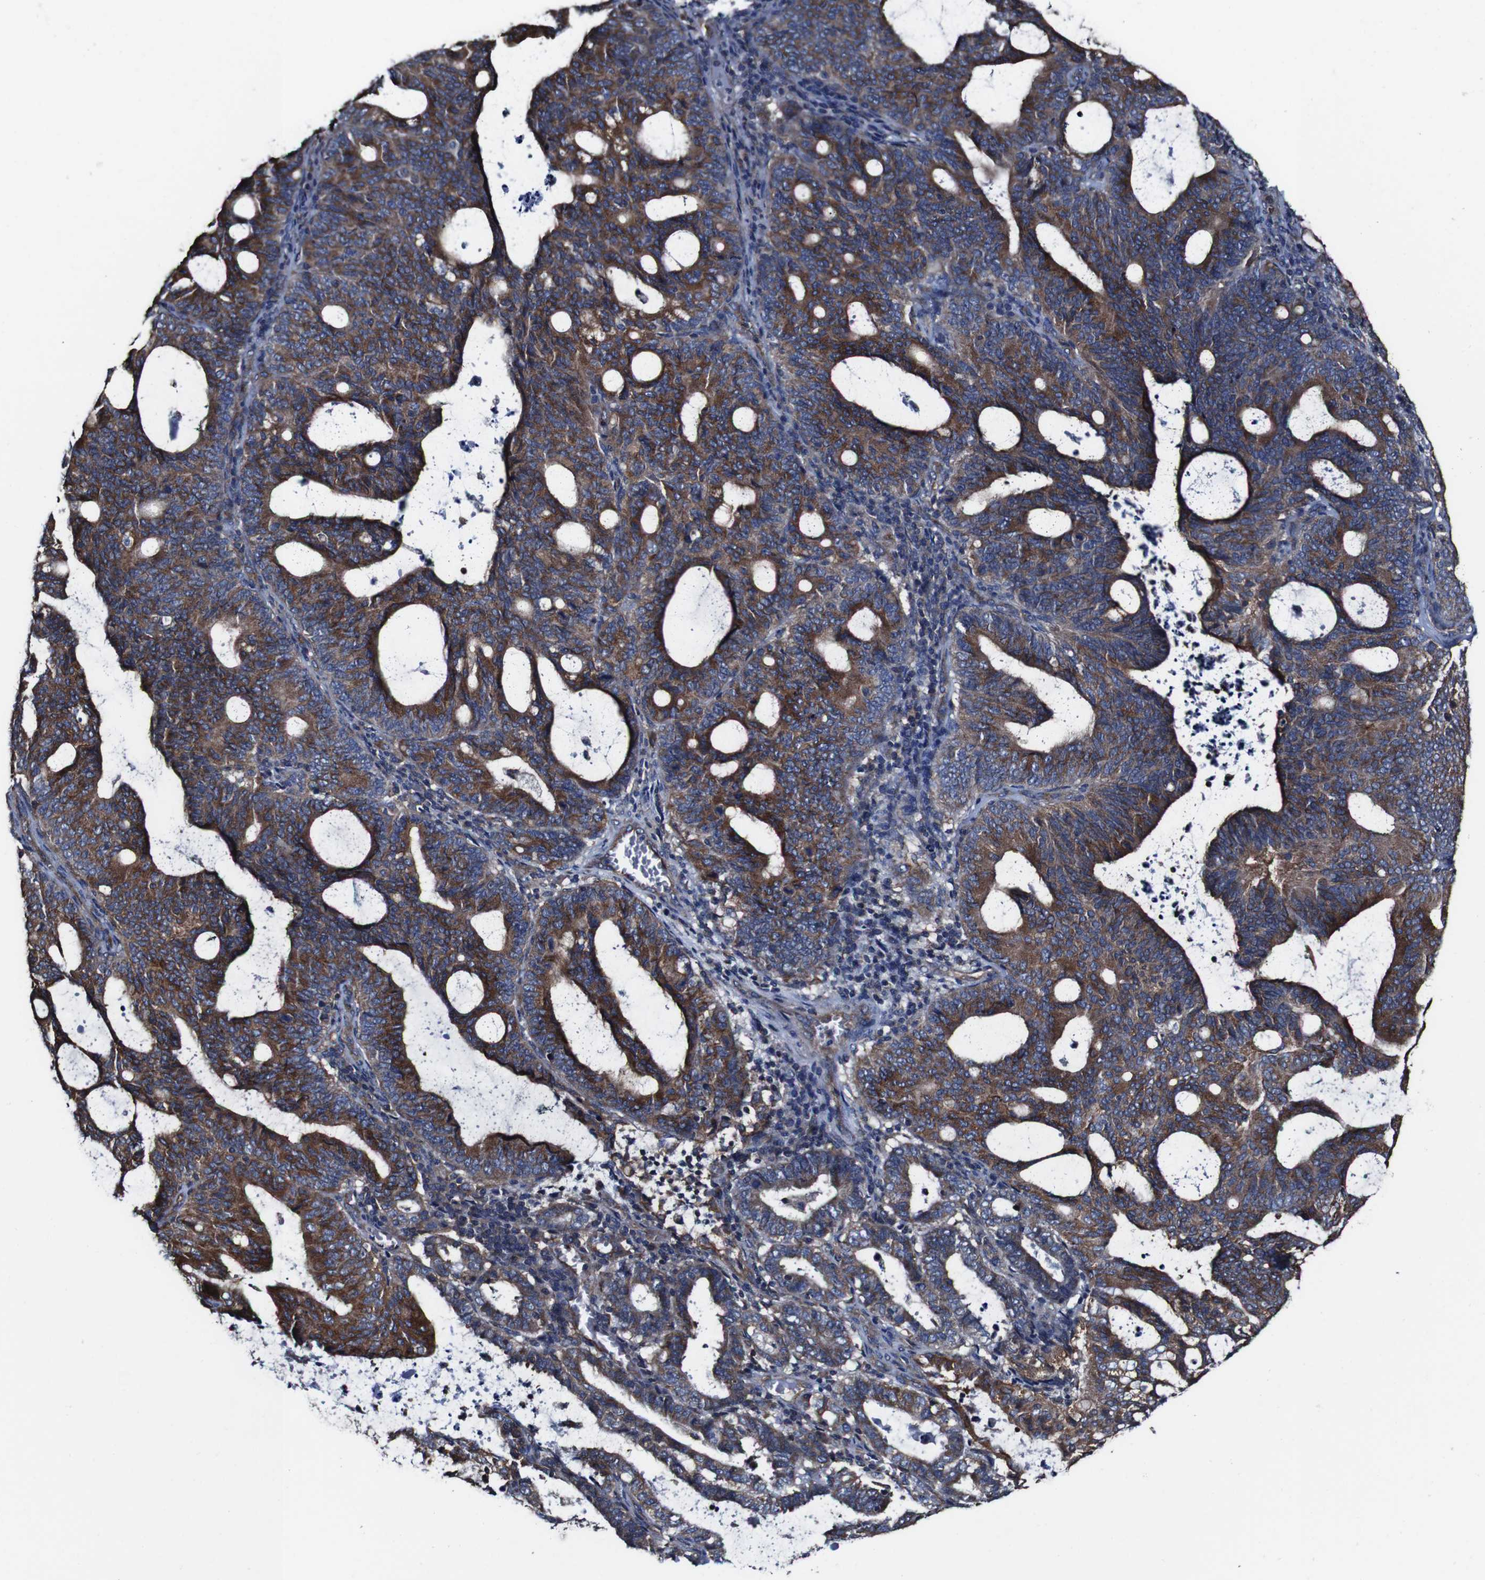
{"staining": {"intensity": "strong", "quantity": "25%-75%", "location": "cytoplasmic/membranous"}, "tissue": "endometrial cancer", "cell_type": "Tumor cells", "image_type": "cancer", "snomed": [{"axis": "morphology", "description": "Adenocarcinoma, NOS"}, {"axis": "topography", "description": "Uterus"}], "caption": "DAB immunohistochemical staining of endometrial cancer (adenocarcinoma) exhibits strong cytoplasmic/membranous protein expression in about 25%-75% of tumor cells.", "gene": "CSF1R", "patient": {"sex": "female", "age": 83}}